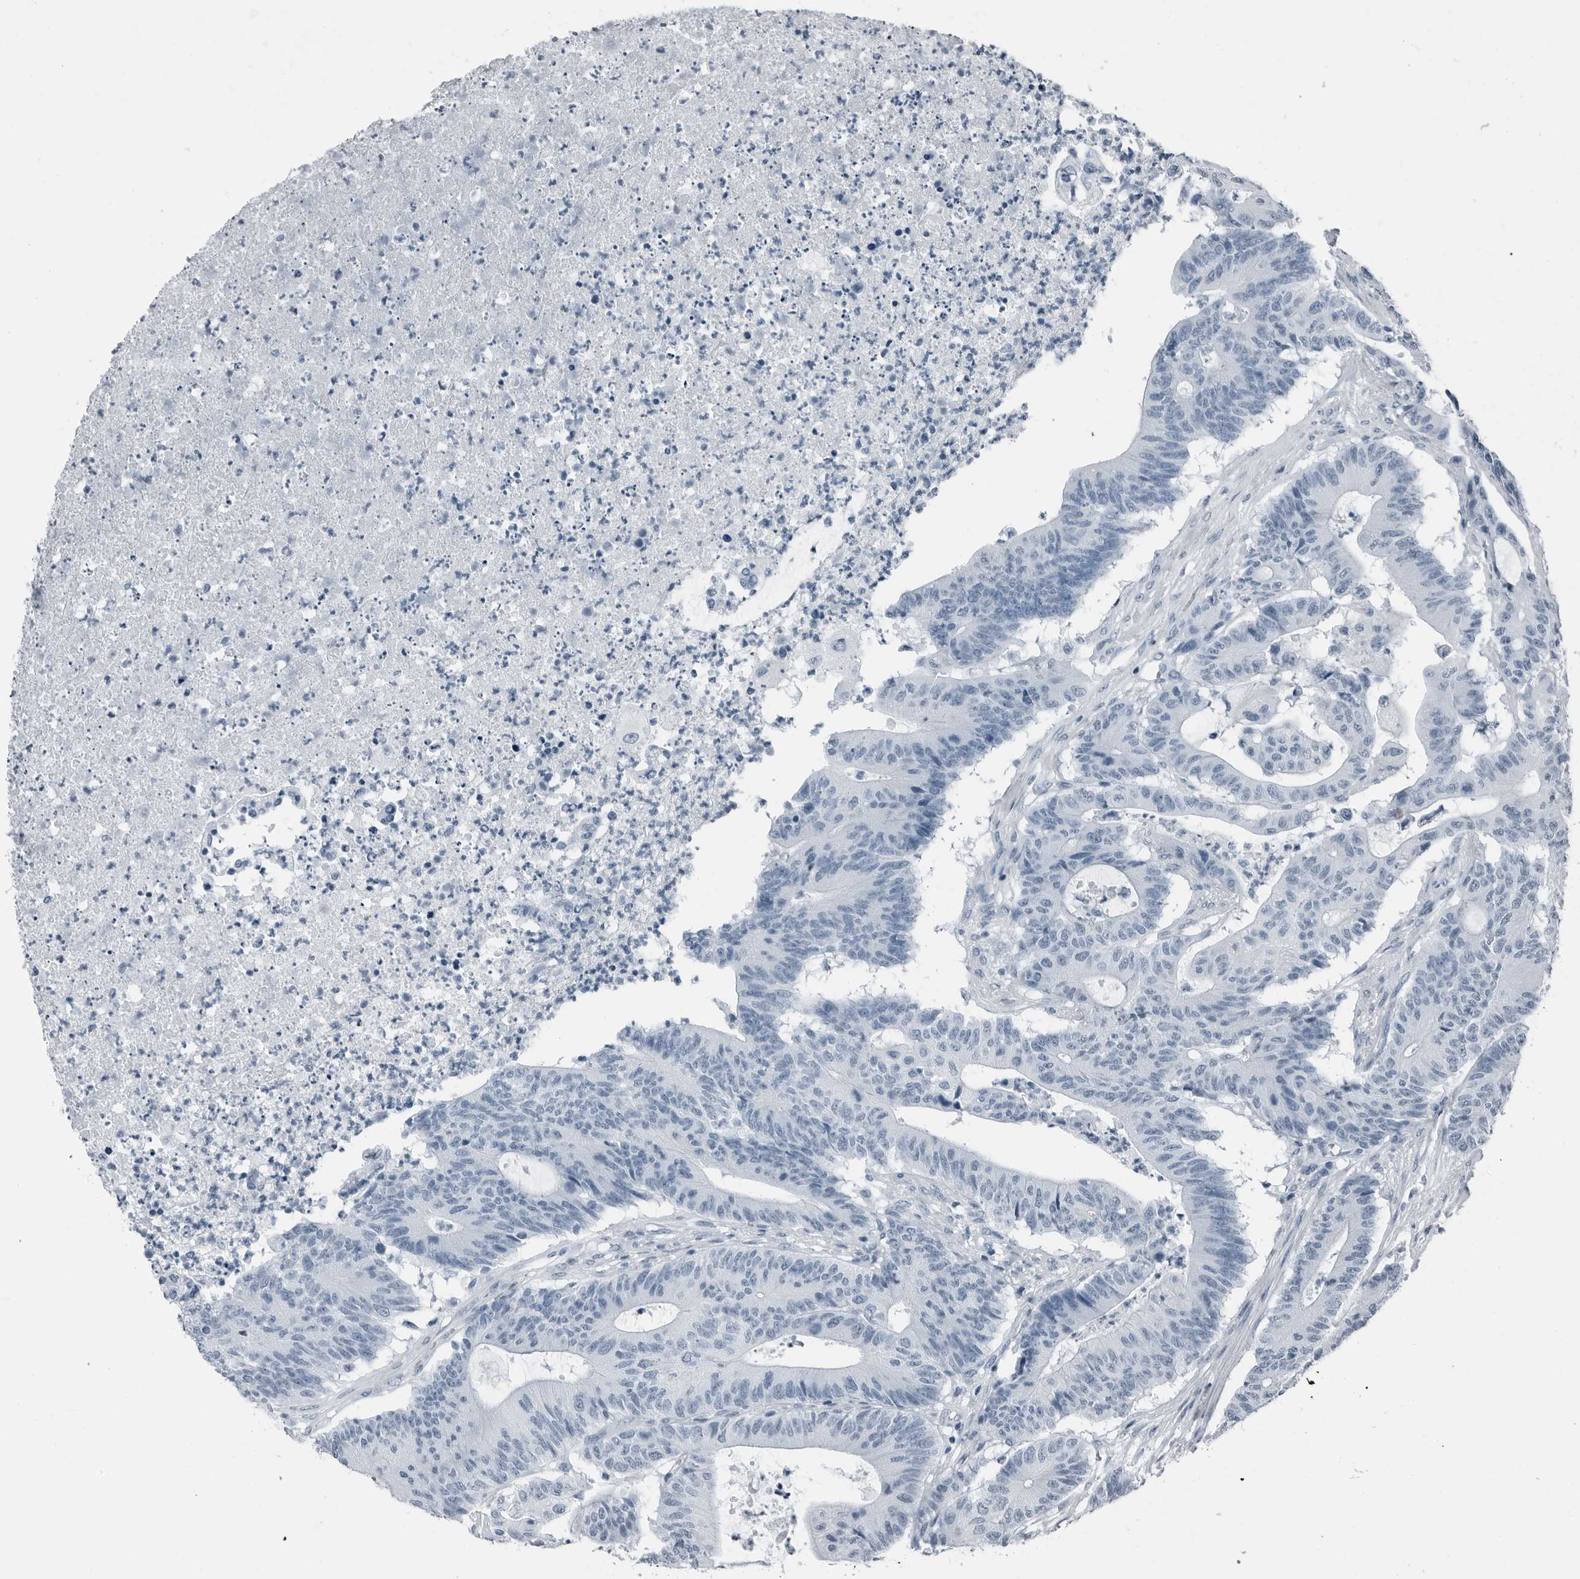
{"staining": {"intensity": "negative", "quantity": "none", "location": "none"}, "tissue": "colorectal cancer", "cell_type": "Tumor cells", "image_type": "cancer", "snomed": [{"axis": "morphology", "description": "Adenocarcinoma, NOS"}, {"axis": "topography", "description": "Colon"}], "caption": "Photomicrograph shows no protein positivity in tumor cells of colorectal adenocarcinoma tissue. (Stains: DAB immunohistochemistry (IHC) with hematoxylin counter stain, Microscopy: brightfield microscopy at high magnification).", "gene": "PRSS1", "patient": {"sex": "female", "age": 84}}